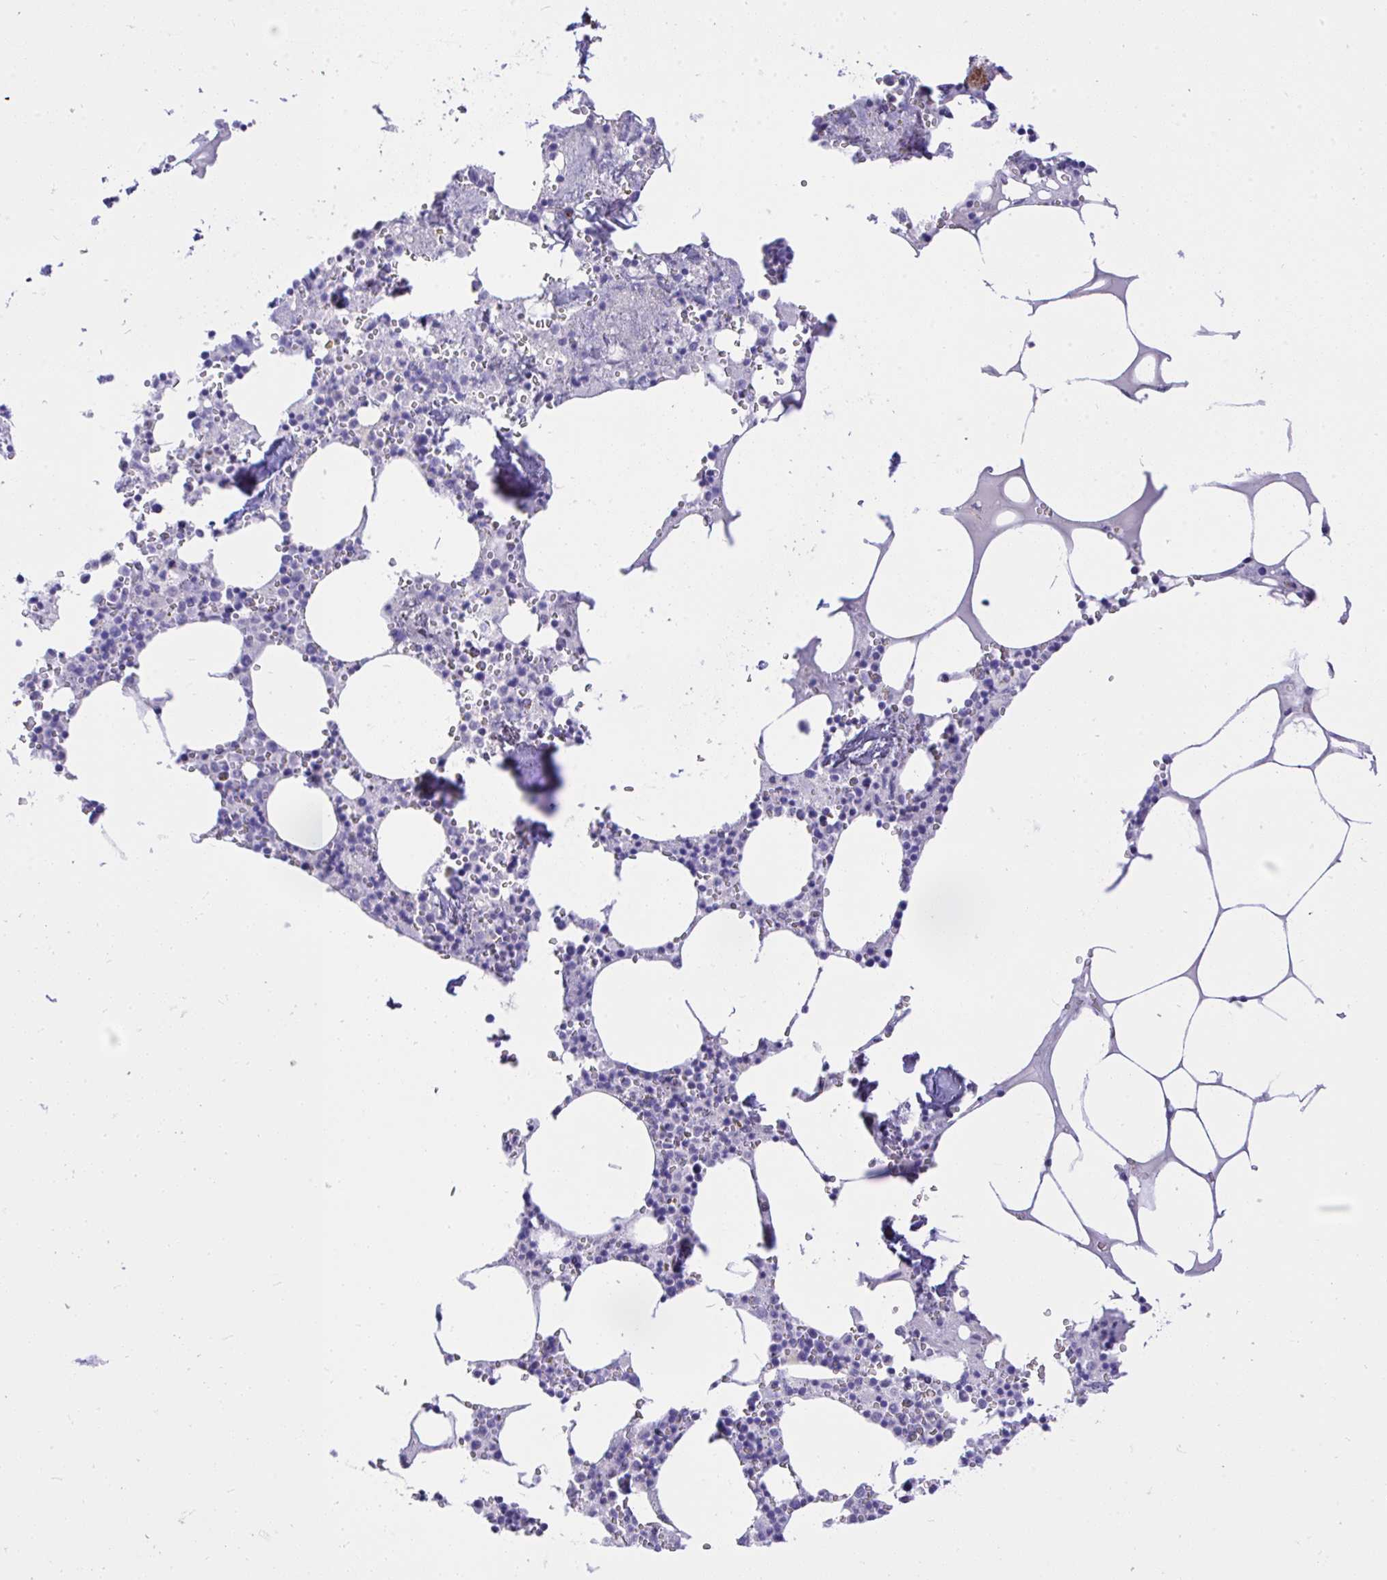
{"staining": {"intensity": "negative", "quantity": "none", "location": "none"}, "tissue": "bone marrow", "cell_type": "Hematopoietic cells", "image_type": "normal", "snomed": [{"axis": "morphology", "description": "Normal tissue, NOS"}, {"axis": "topography", "description": "Bone marrow"}], "caption": "Hematopoietic cells are negative for protein expression in unremarkable human bone marrow. Brightfield microscopy of immunohistochemistry stained with DAB (3,3'-diaminobenzidine) (brown) and hematoxylin (blue), captured at high magnification.", "gene": "MS4A12", "patient": {"sex": "male", "age": 54}}